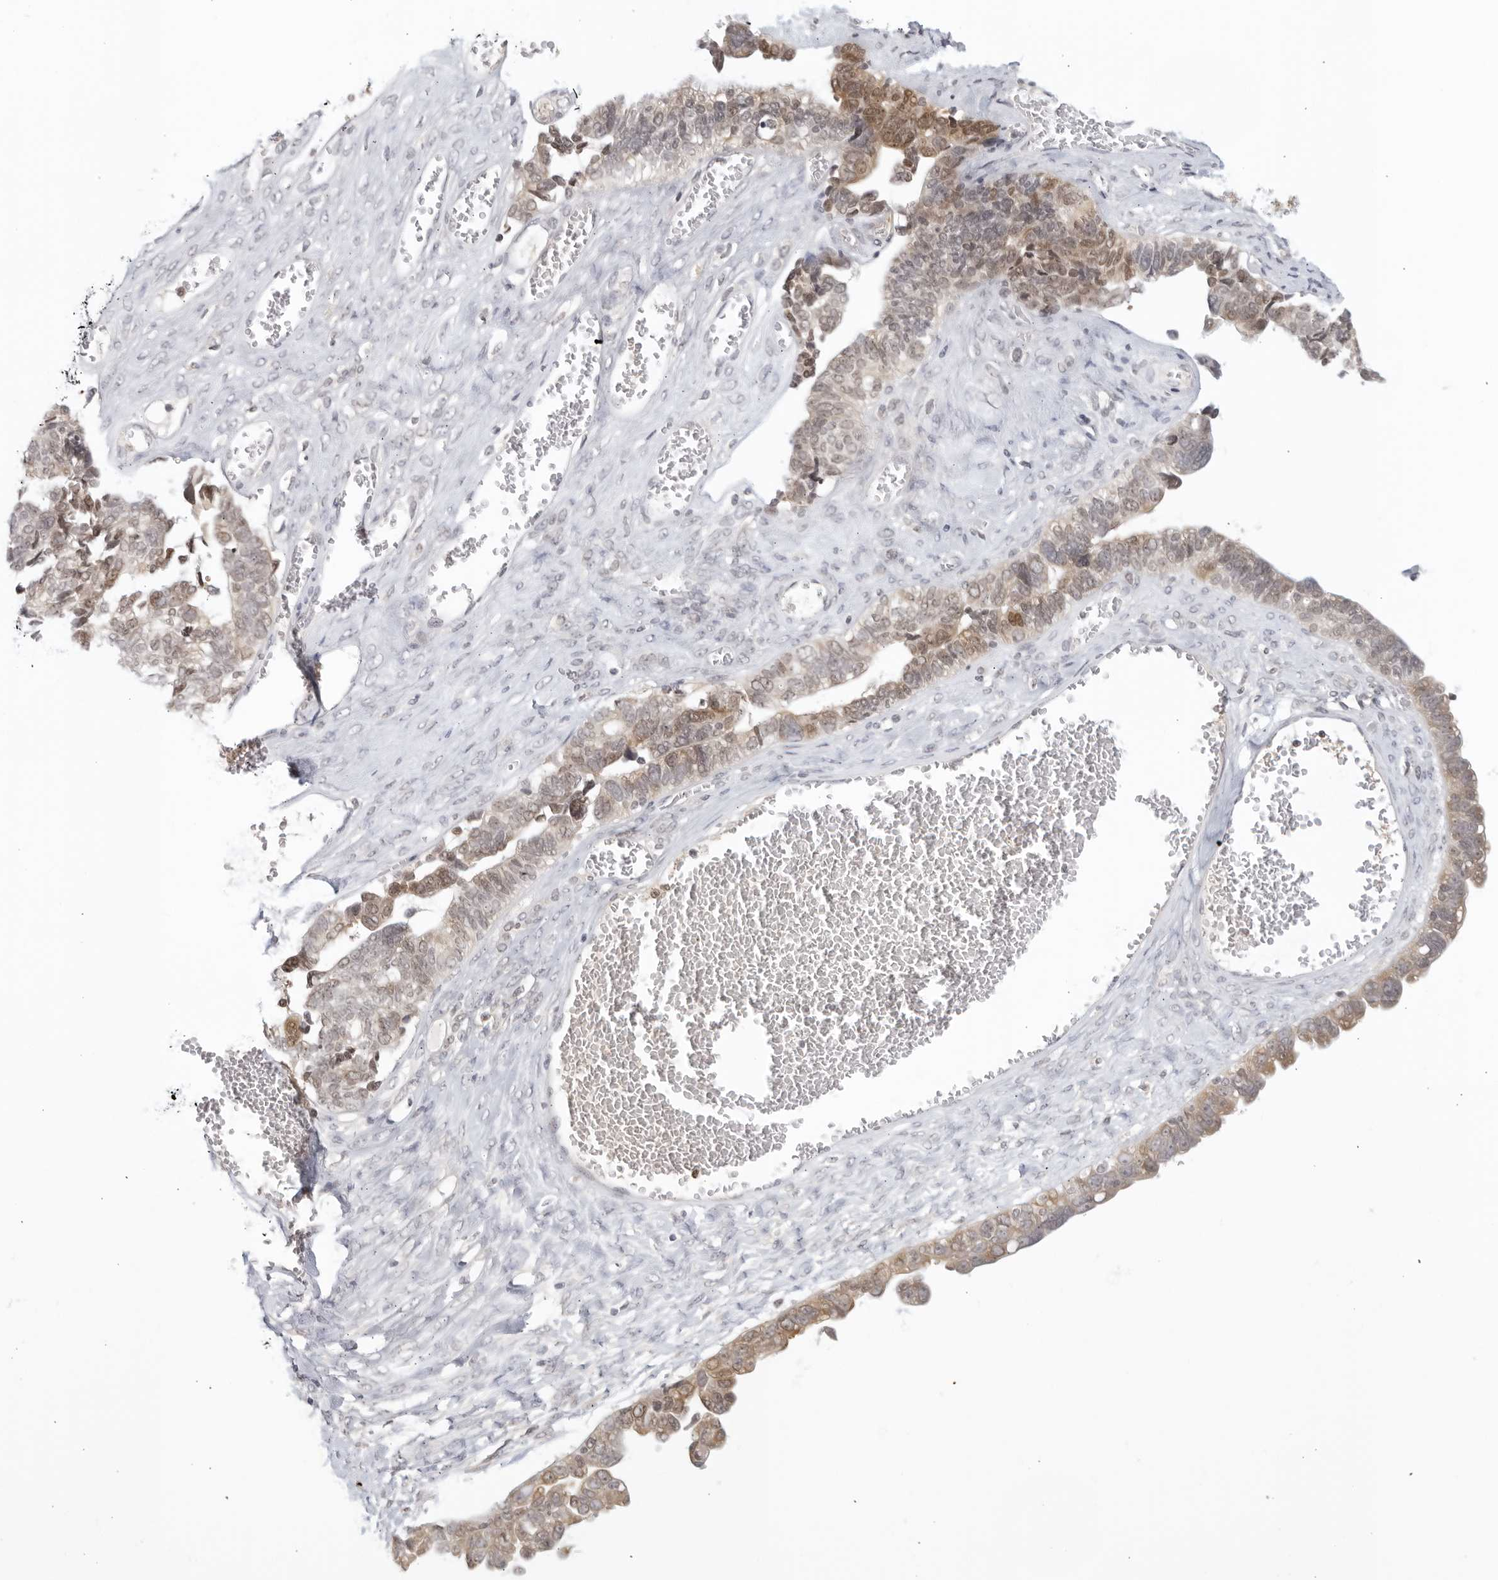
{"staining": {"intensity": "moderate", "quantity": "25%-75%", "location": "cytoplasmic/membranous,nuclear"}, "tissue": "ovarian cancer", "cell_type": "Tumor cells", "image_type": "cancer", "snomed": [{"axis": "morphology", "description": "Cystadenocarcinoma, serous, NOS"}, {"axis": "topography", "description": "Ovary"}], "caption": "There is medium levels of moderate cytoplasmic/membranous and nuclear expression in tumor cells of ovarian serous cystadenocarcinoma, as demonstrated by immunohistochemical staining (brown color).", "gene": "RAB11FIP3", "patient": {"sex": "female", "age": 79}}